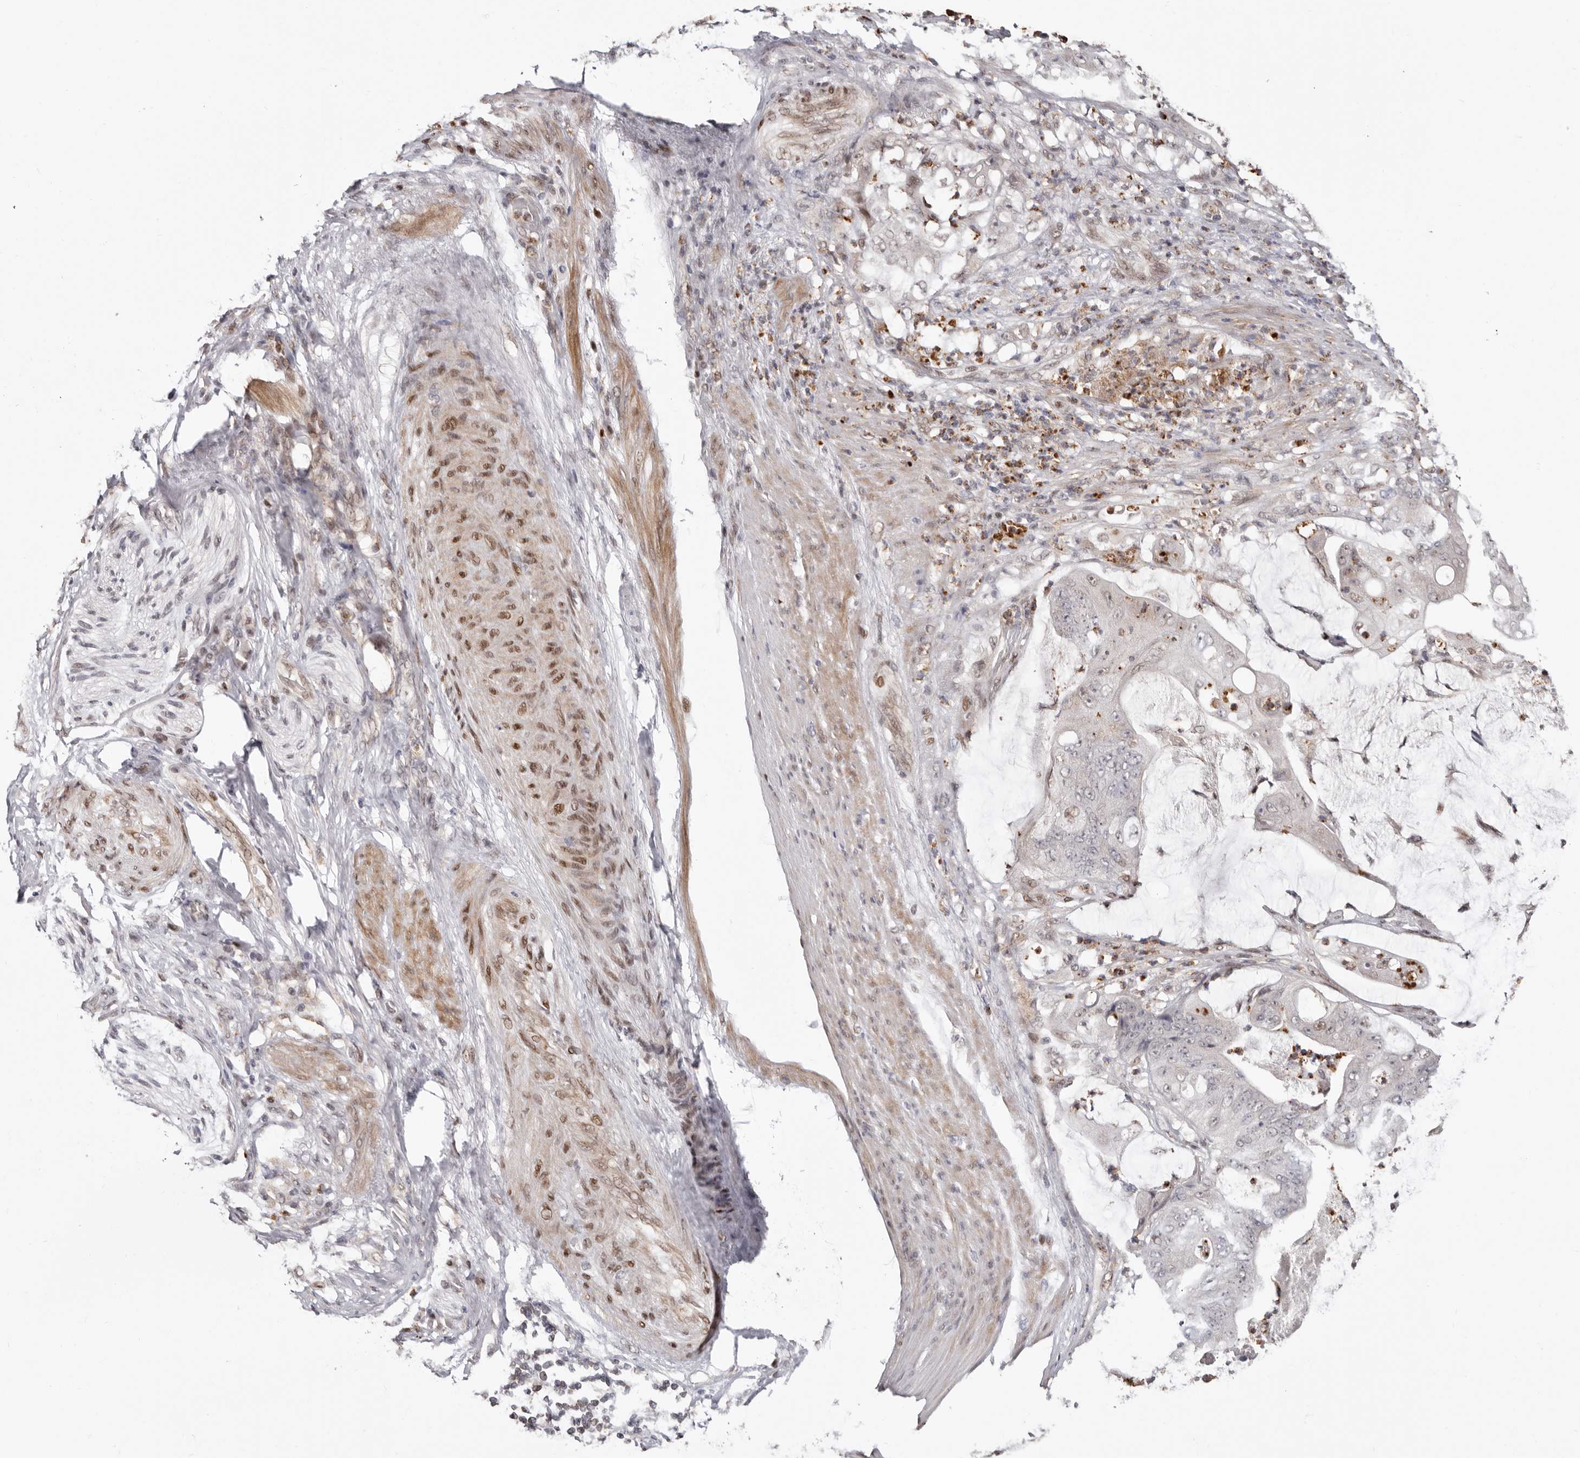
{"staining": {"intensity": "negative", "quantity": "none", "location": "none"}, "tissue": "stomach cancer", "cell_type": "Tumor cells", "image_type": "cancer", "snomed": [{"axis": "morphology", "description": "Adenocarcinoma, NOS"}, {"axis": "topography", "description": "Stomach"}], "caption": "Micrograph shows no protein expression in tumor cells of stomach cancer (adenocarcinoma) tissue. (IHC, brightfield microscopy, high magnification).", "gene": "SMAD7", "patient": {"sex": "female", "age": 73}}